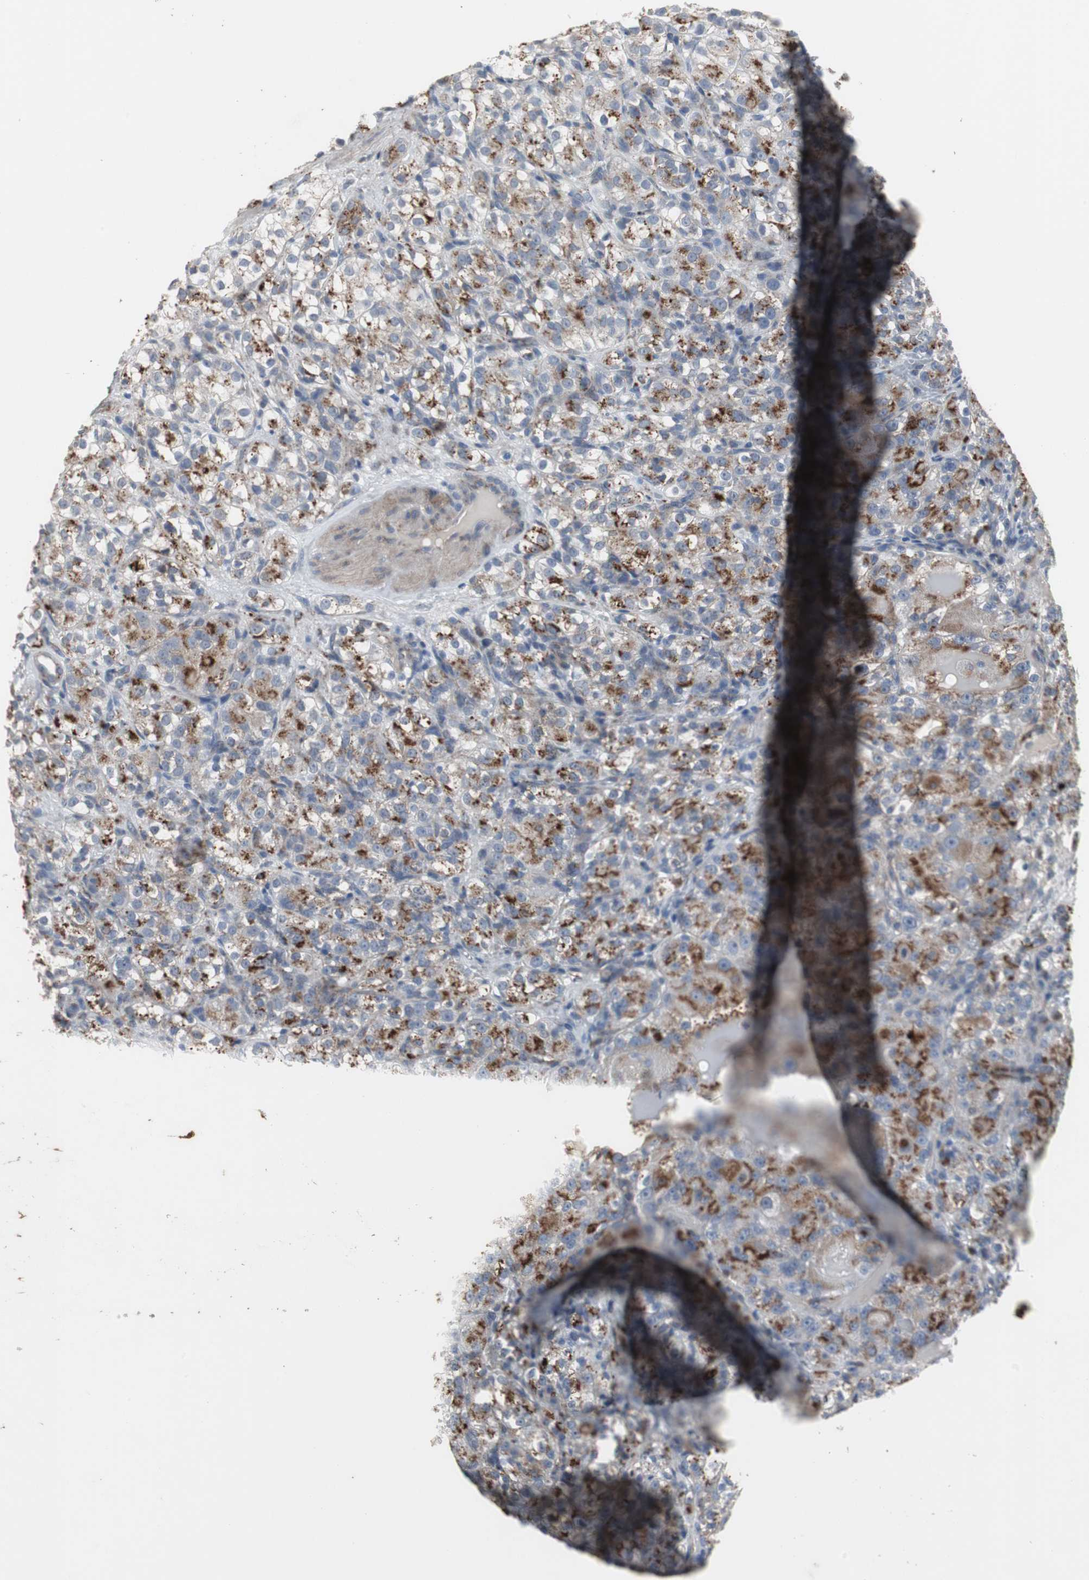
{"staining": {"intensity": "strong", "quantity": "25%-75%", "location": "cytoplasmic/membranous"}, "tissue": "renal cancer", "cell_type": "Tumor cells", "image_type": "cancer", "snomed": [{"axis": "morphology", "description": "Normal tissue, NOS"}, {"axis": "morphology", "description": "Adenocarcinoma, NOS"}, {"axis": "topography", "description": "Kidney"}], "caption": "IHC of renal cancer (adenocarcinoma) reveals high levels of strong cytoplasmic/membranous staining in about 25%-75% of tumor cells.", "gene": "GBA1", "patient": {"sex": "male", "age": 61}}